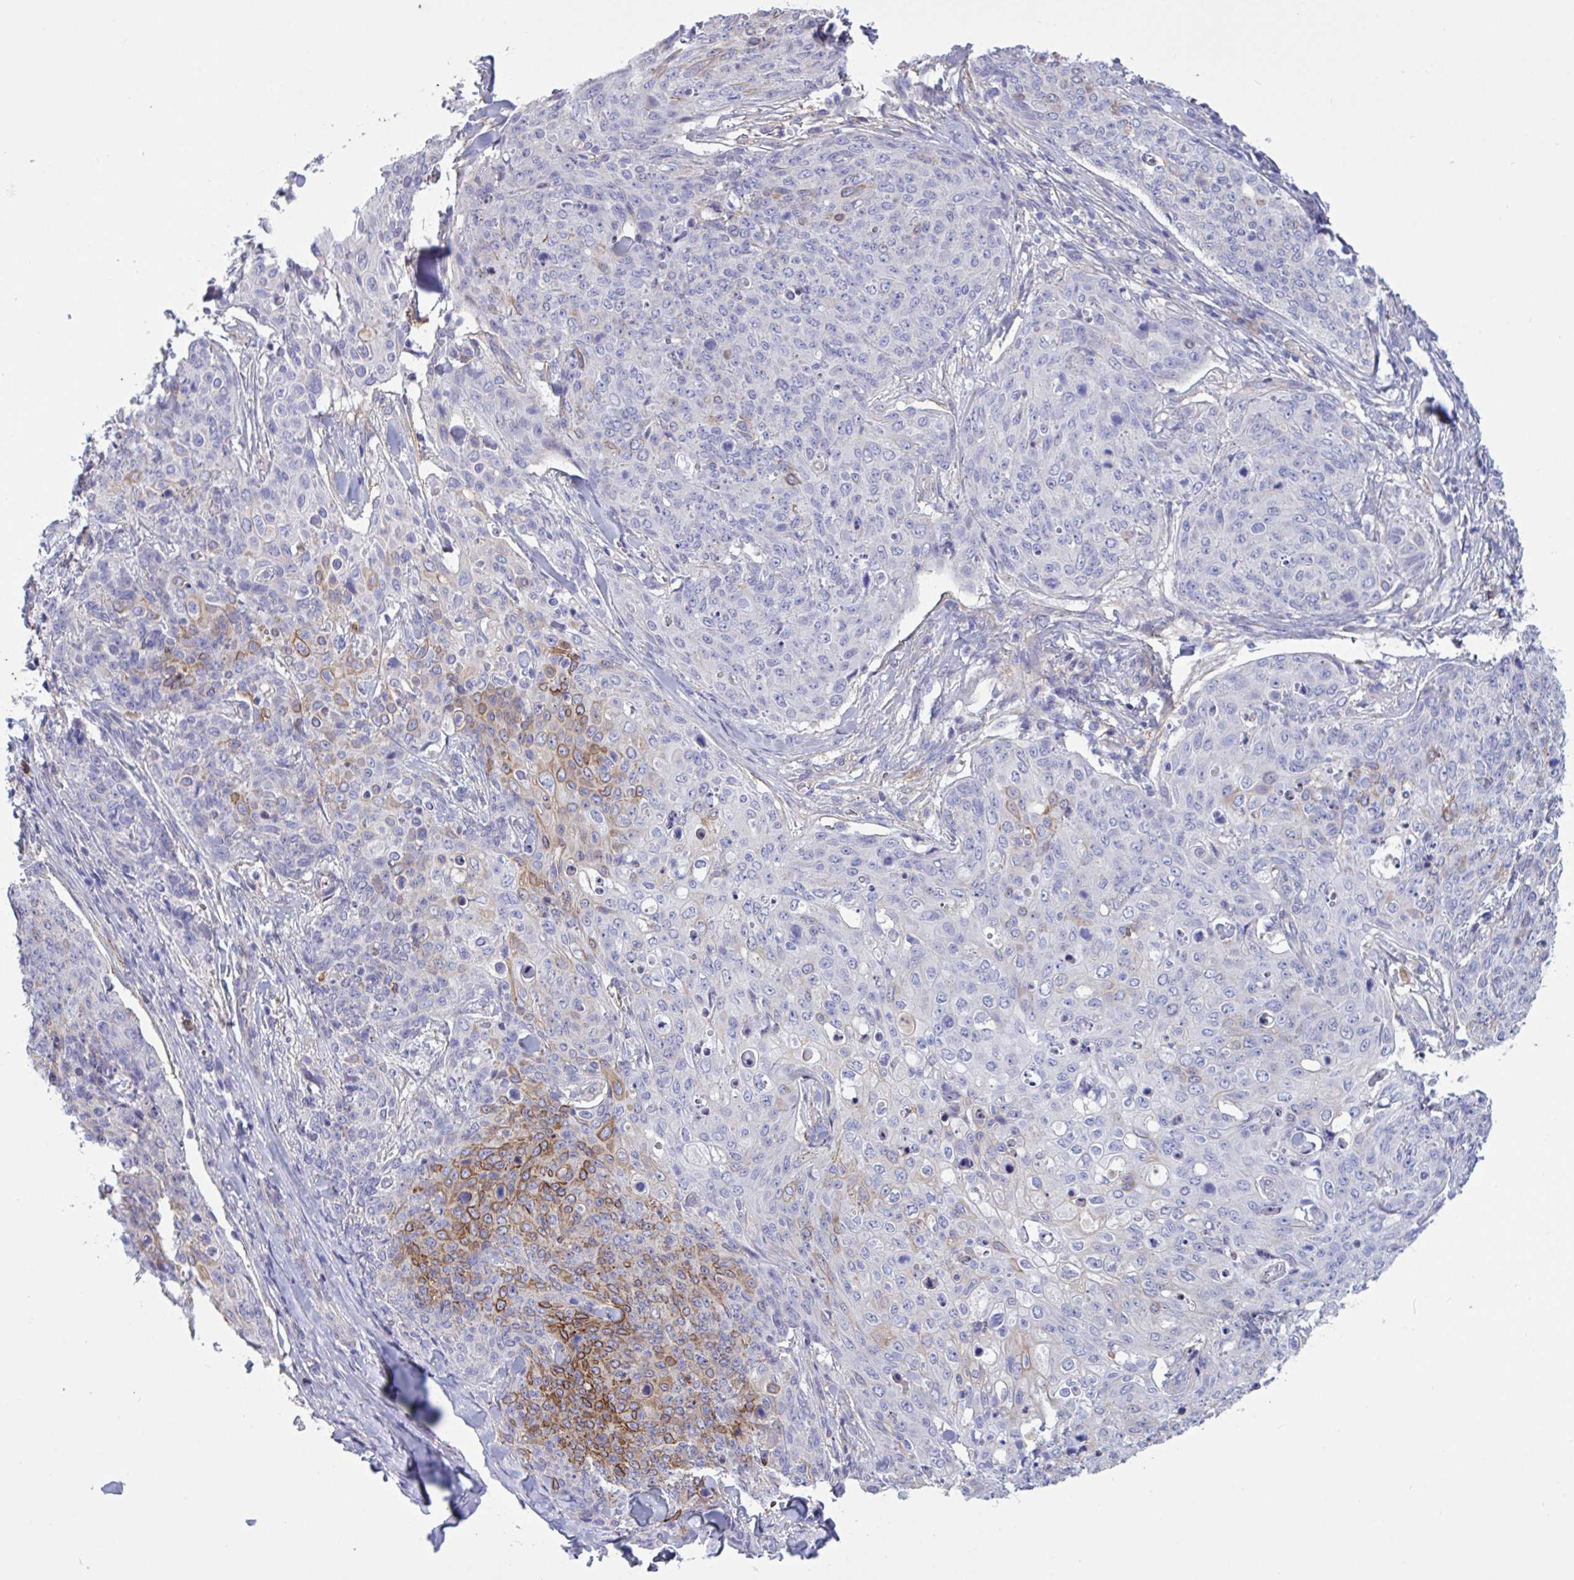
{"staining": {"intensity": "moderate", "quantity": "25%-75%", "location": "cytoplasmic/membranous"}, "tissue": "skin cancer", "cell_type": "Tumor cells", "image_type": "cancer", "snomed": [{"axis": "morphology", "description": "Squamous cell carcinoma, NOS"}, {"axis": "topography", "description": "Skin"}, {"axis": "topography", "description": "Vulva"}], "caption": "About 25%-75% of tumor cells in human squamous cell carcinoma (skin) show moderate cytoplasmic/membranous protein expression as visualized by brown immunohistochemical staining.", "gene": "SLC66A1", "patient": {"sex": "female", "age": 85}}